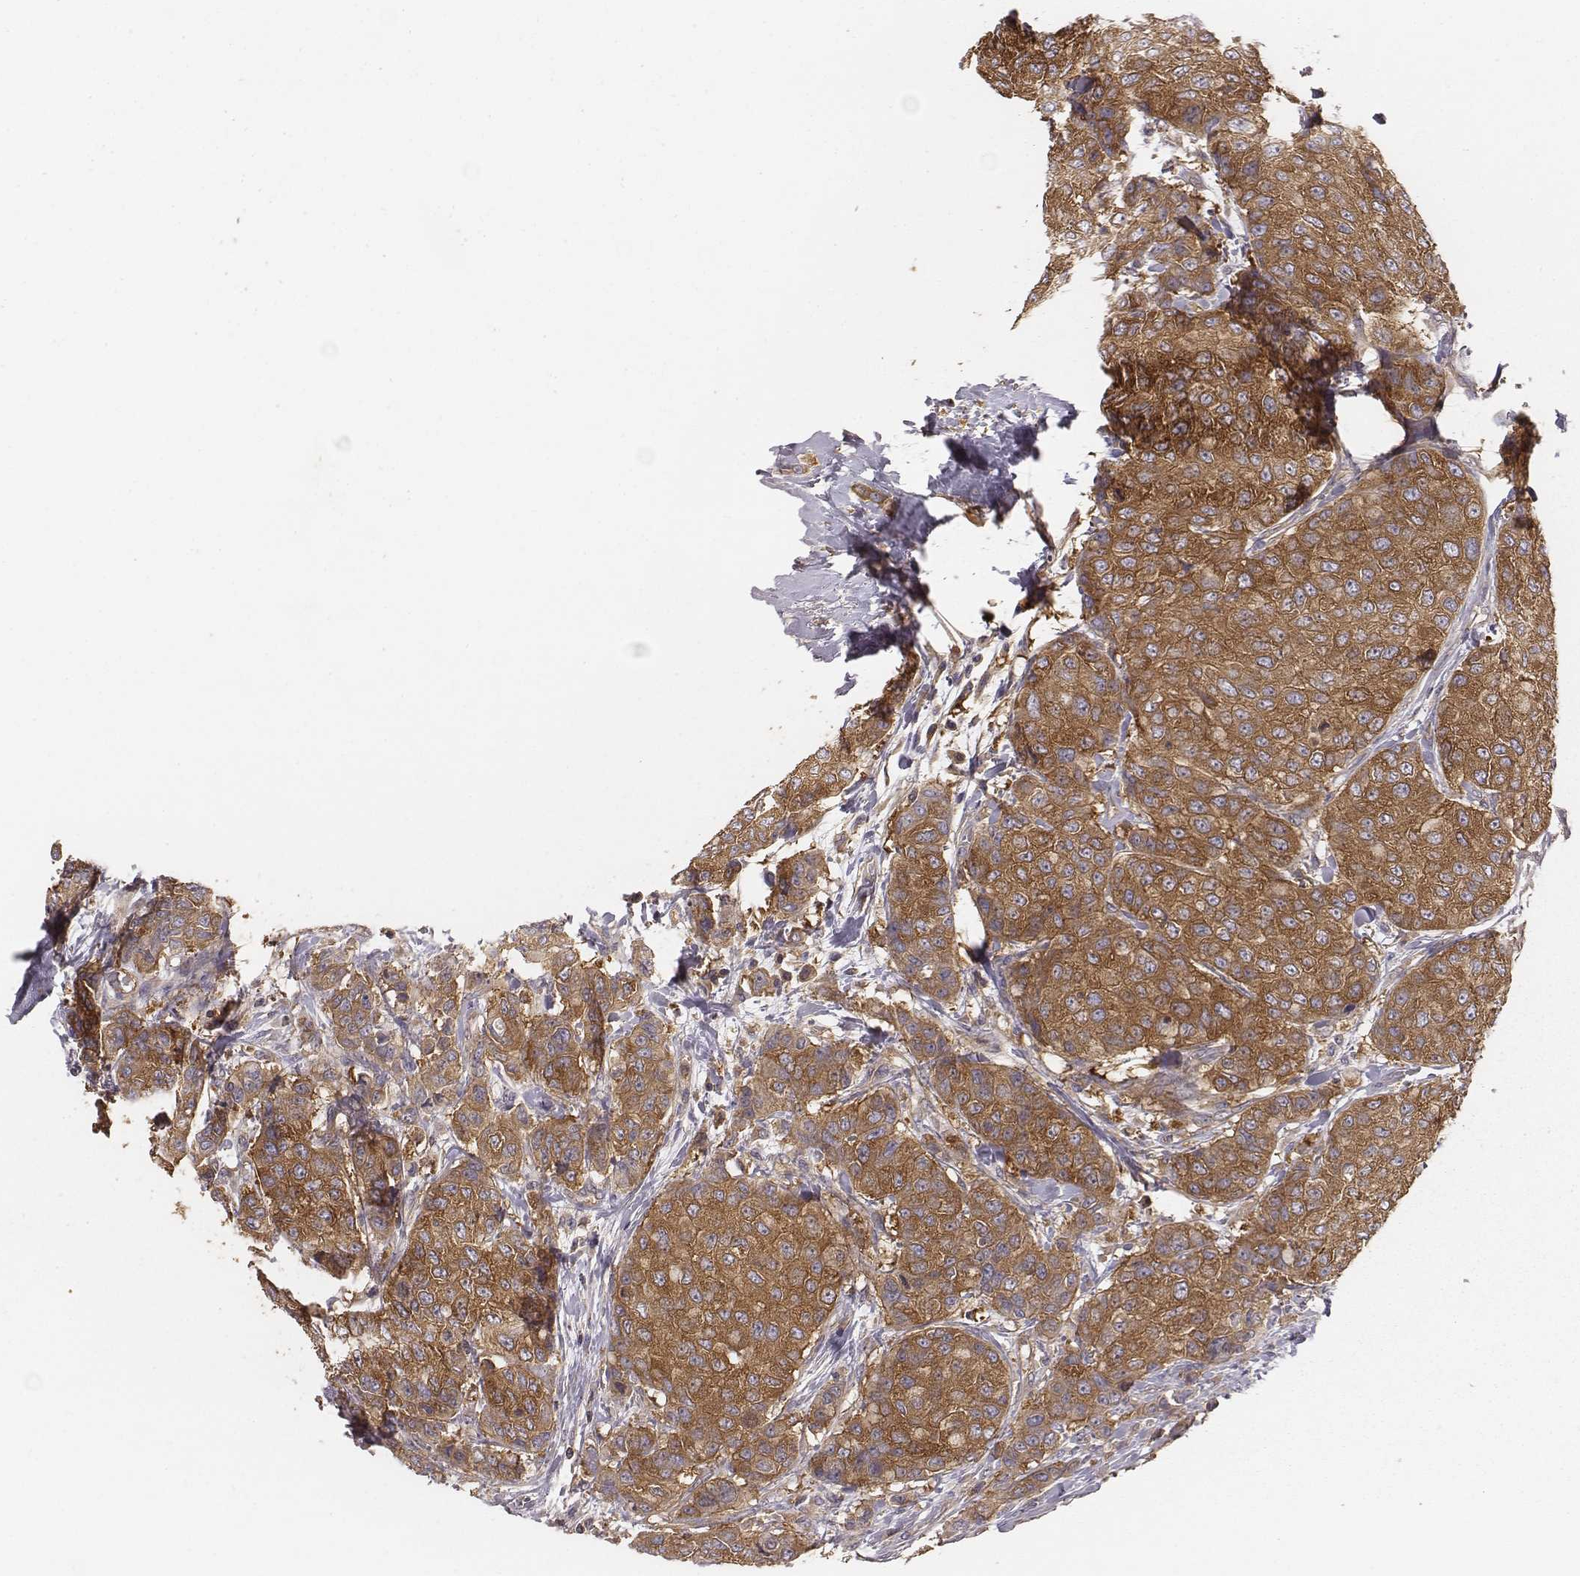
{"staining": {"intensity": "moderate", "quantity": ">75%", "location": "cytoplasmic/membranous"}, "tissue": "breast cancer", "cell_type": "Tumor cells", "image_type": "cancer", "snomed": [{"axis": "morphology", "description": "Duct carcinoma"}, {"axis": "topography", "description": "Breast"}], "caption": "IHC (DAB (3,3'-diaminobenzidine)) staining of intraductal carcinoma (breast) displays moderate cytoplasmic/membranous protein positivity in approximately >75% of tumor cells. The staining was performed using DAB (3,3'-diaminobenzidine) to visualize the protein expression in brown, while the nuclei were stained in blue with hematoxylin (Magnification: 20x).", "gene": "CAD", "patient": {"sex": "female", "age": 27}}